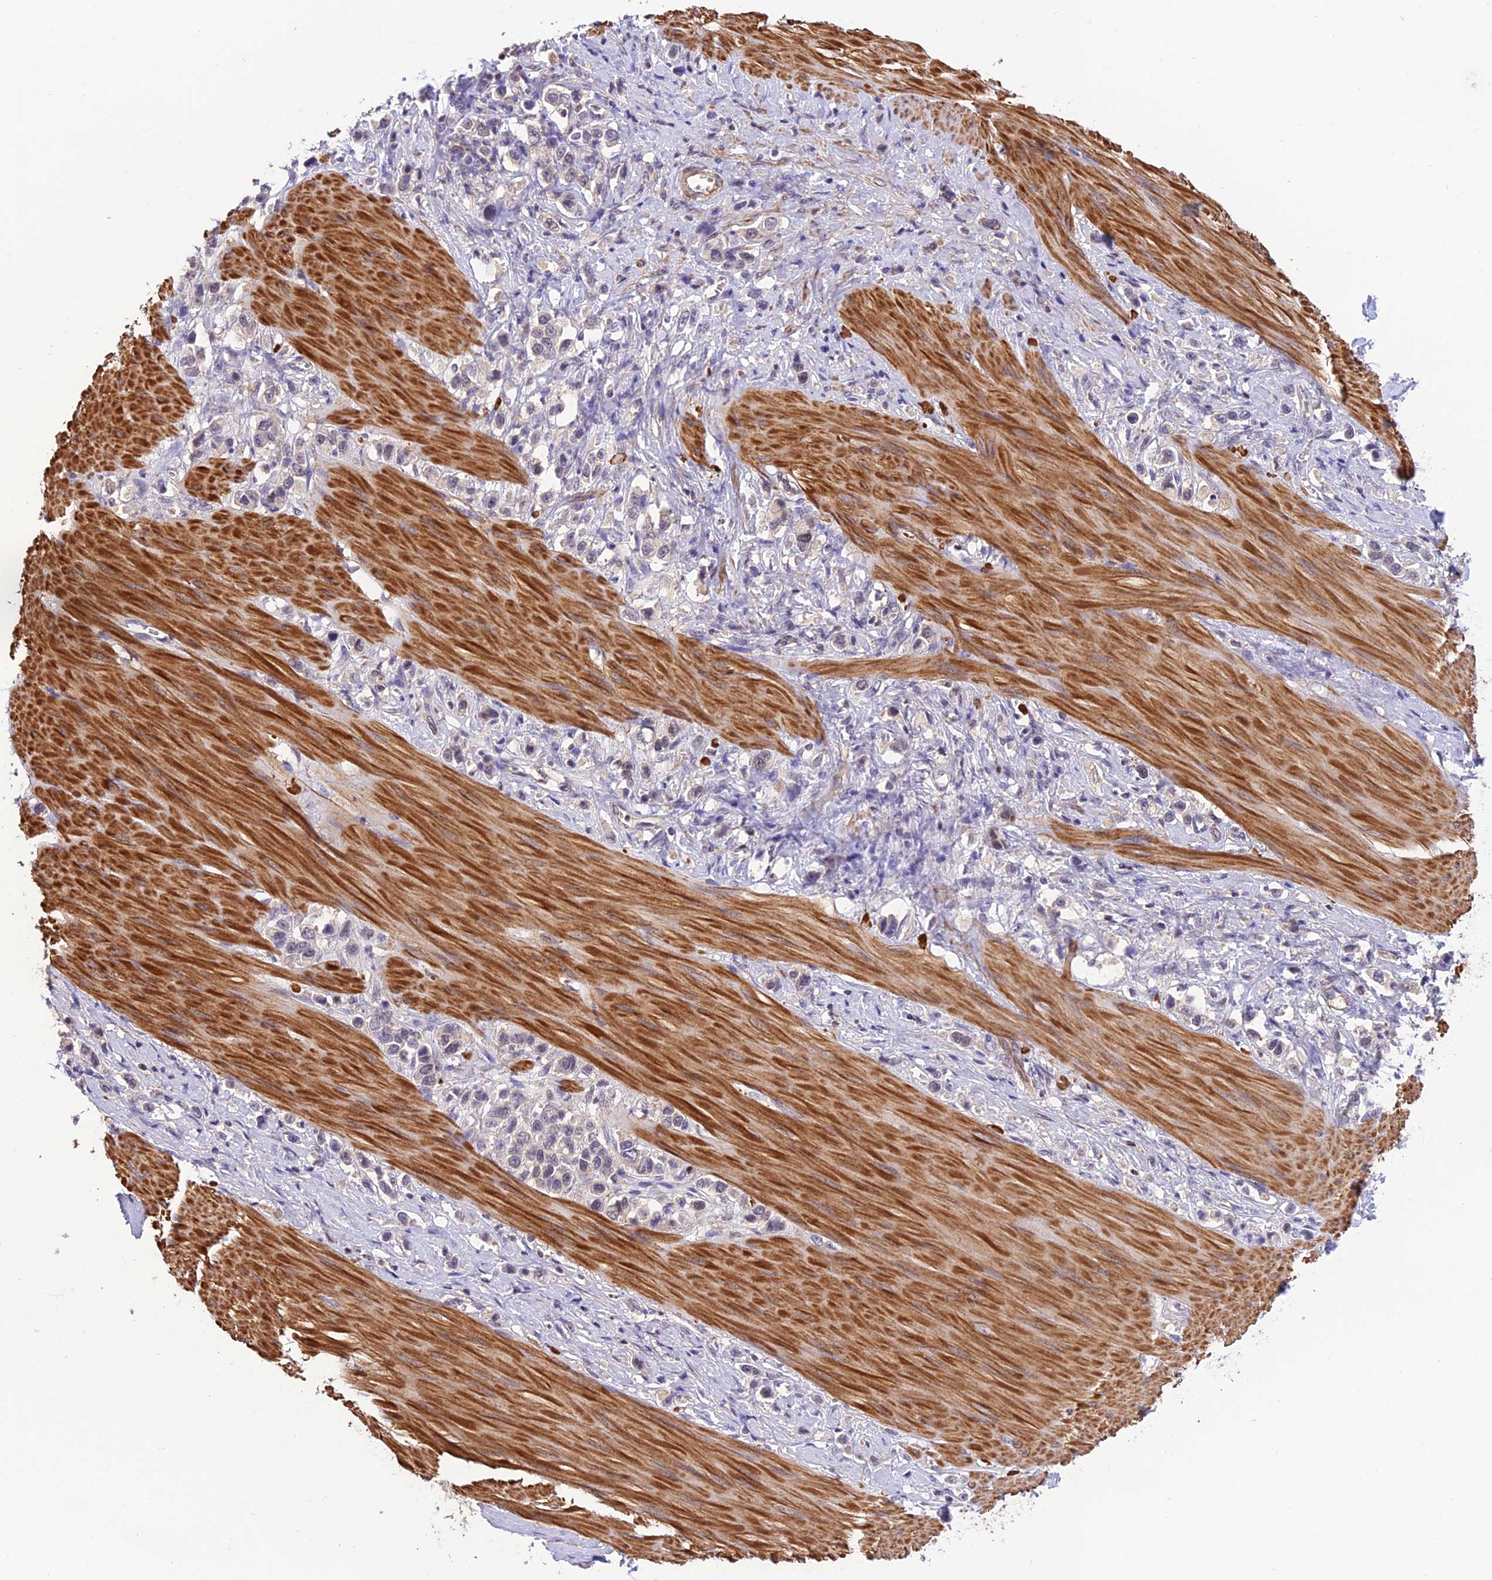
{"staining": {"intensity": "negative", "quantity": "none", "location": "none"}, "tissue": "stomach cancer", "cell_type": "Tumor cells", "image_type": "cancer", "snomed": [{"axis": "morphology", "description": "Adenocarcinoma, NOS"}, {"axis": "topography", "description": "Stomach"}], "caption": "High magnification brightfield microscopy of stomach cancer stained with DAB (brown) and counterstained with hematoxylin (blue): tumor cells show no significant expression.", "gene": "PSMB3", "patient": {"sex": "female", "age": 65}}